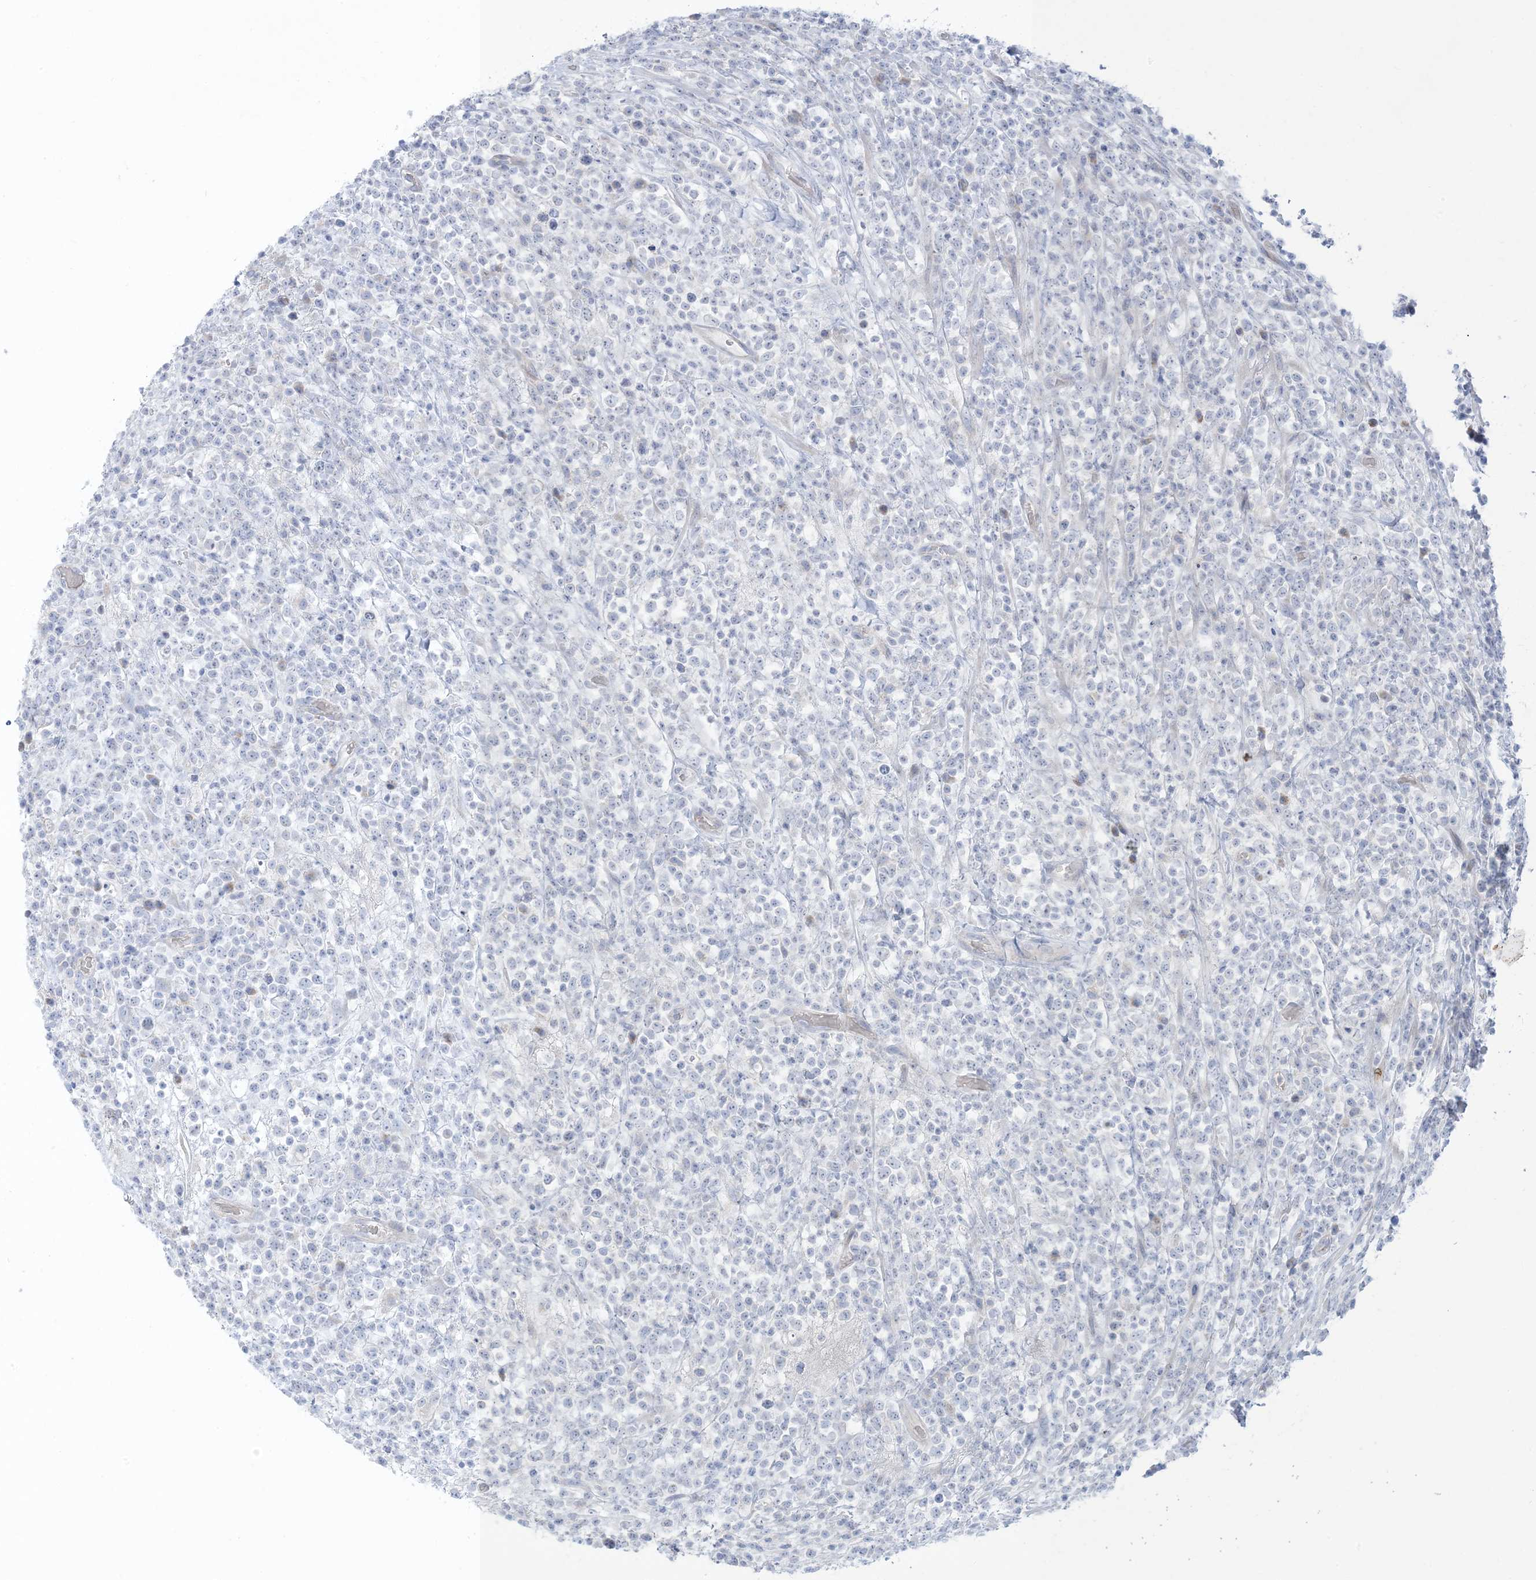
{"staining": {"intensity": "negative", "quantity": "none", "location": "none"}, "tissue": "lymphoma", "cell_type": "Tumor cells", "image_type": "cancer", "snomed": [{"axis": "morphology", "description": "Malignant lymphoma, non-Hodgkin's type, High grade"}, {"axis": "topography", "description": "Colon"}], "caption": "A micrograph of lymphoma stained for a protein displays no brown staining in tumor cells.", "gene": "XIRP2", "patient": {"sex": "female", "age": 53}}